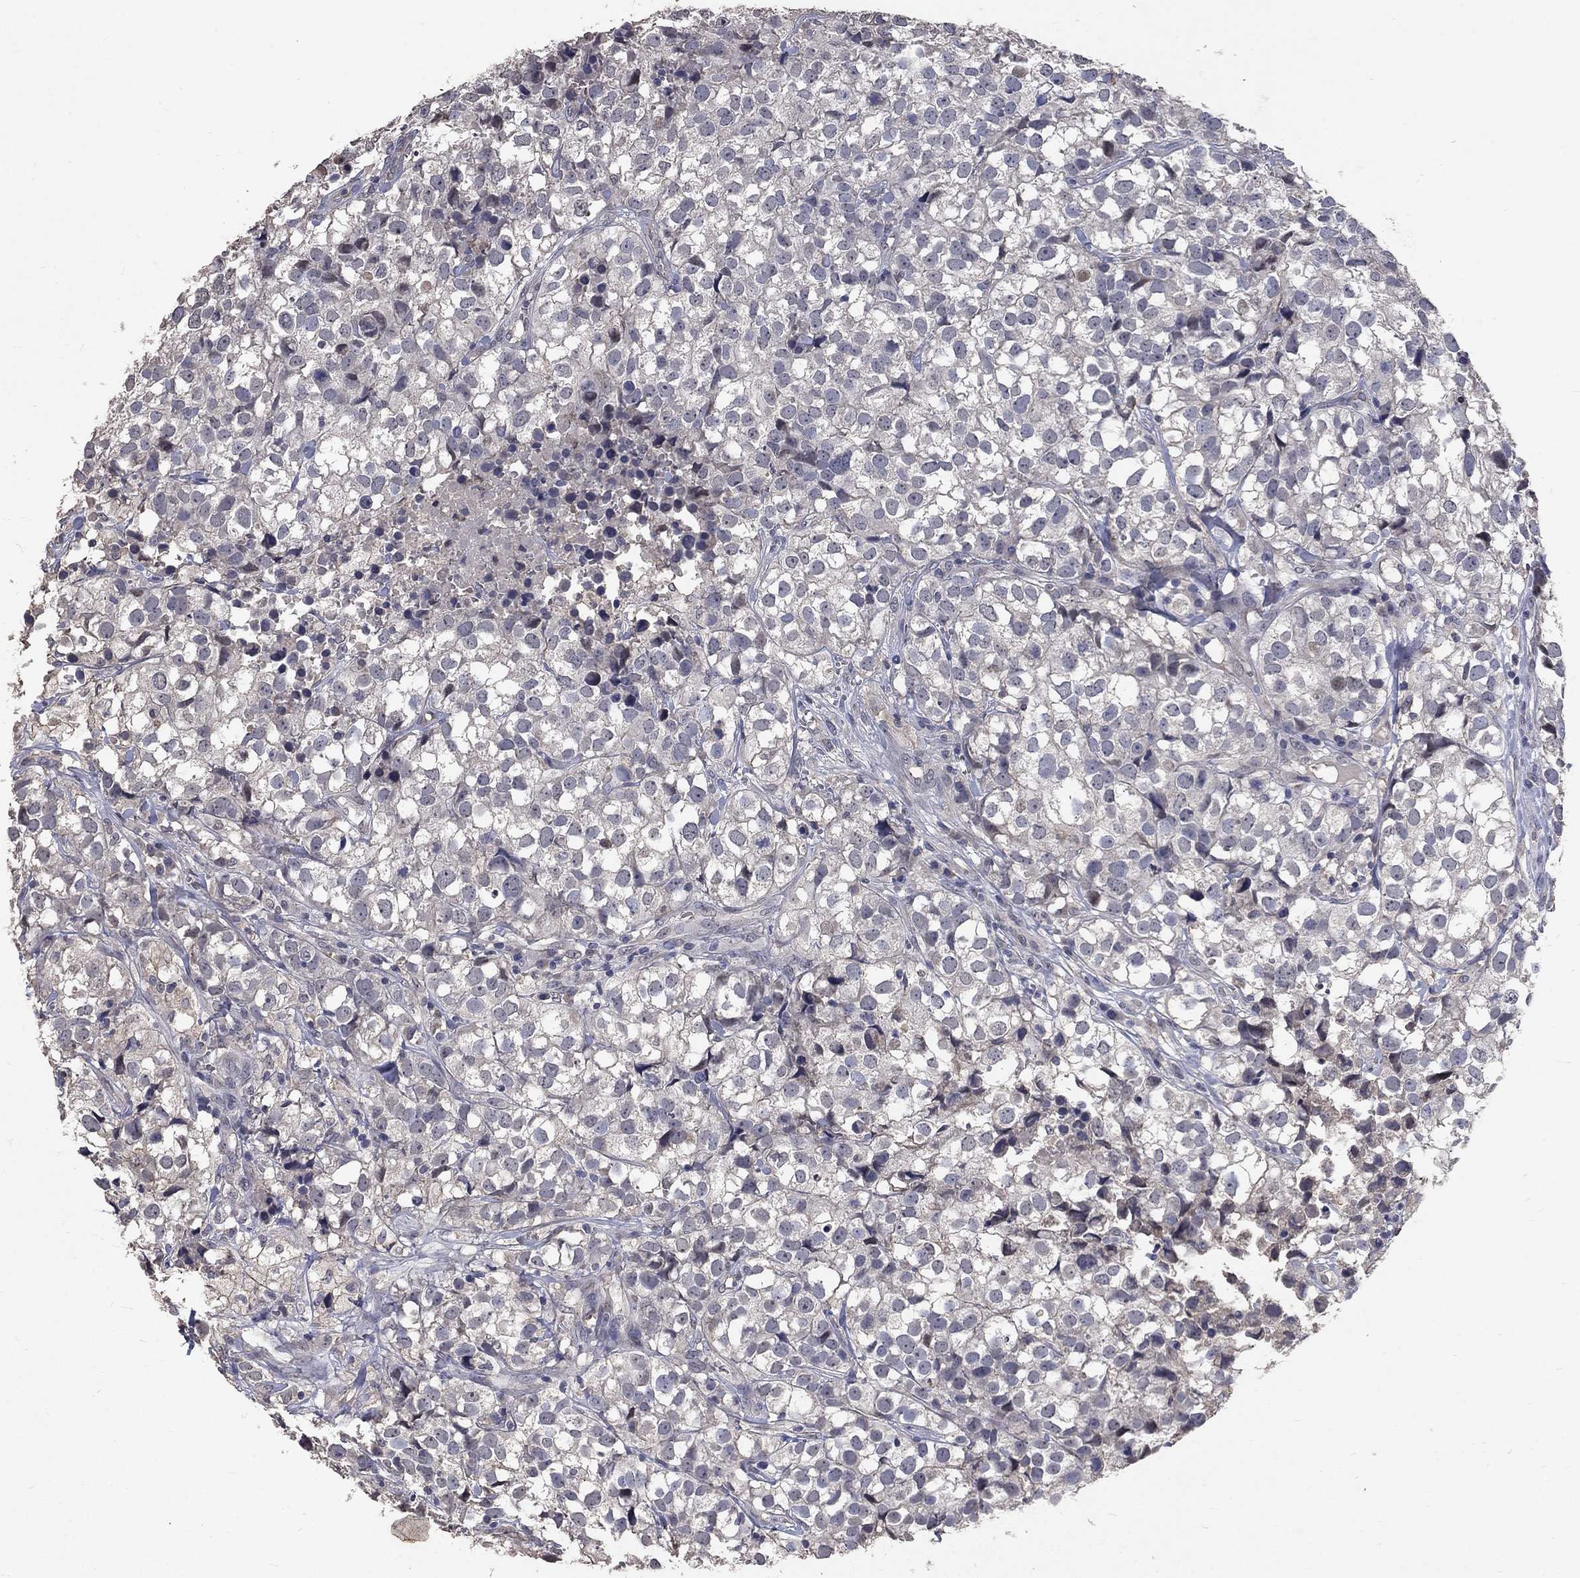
{"staining": {"intensity": "negative", "quantity": "none", "location": "none"}, "tissue": "breast cancer", "cell_type": "Tumor cells", "image_type": "cancer", "snomed": [{"axis": "morphology", "description": "Duct carcinoma"}, {"axis": "topography", "description": "Breast"}], "caption": "Protein analysis of breast infiltrating ductal carcinoma displays no significant positivity in tumor cells.", "gene": "CHST5", "patient": {"sex": "female", "age": 30}}